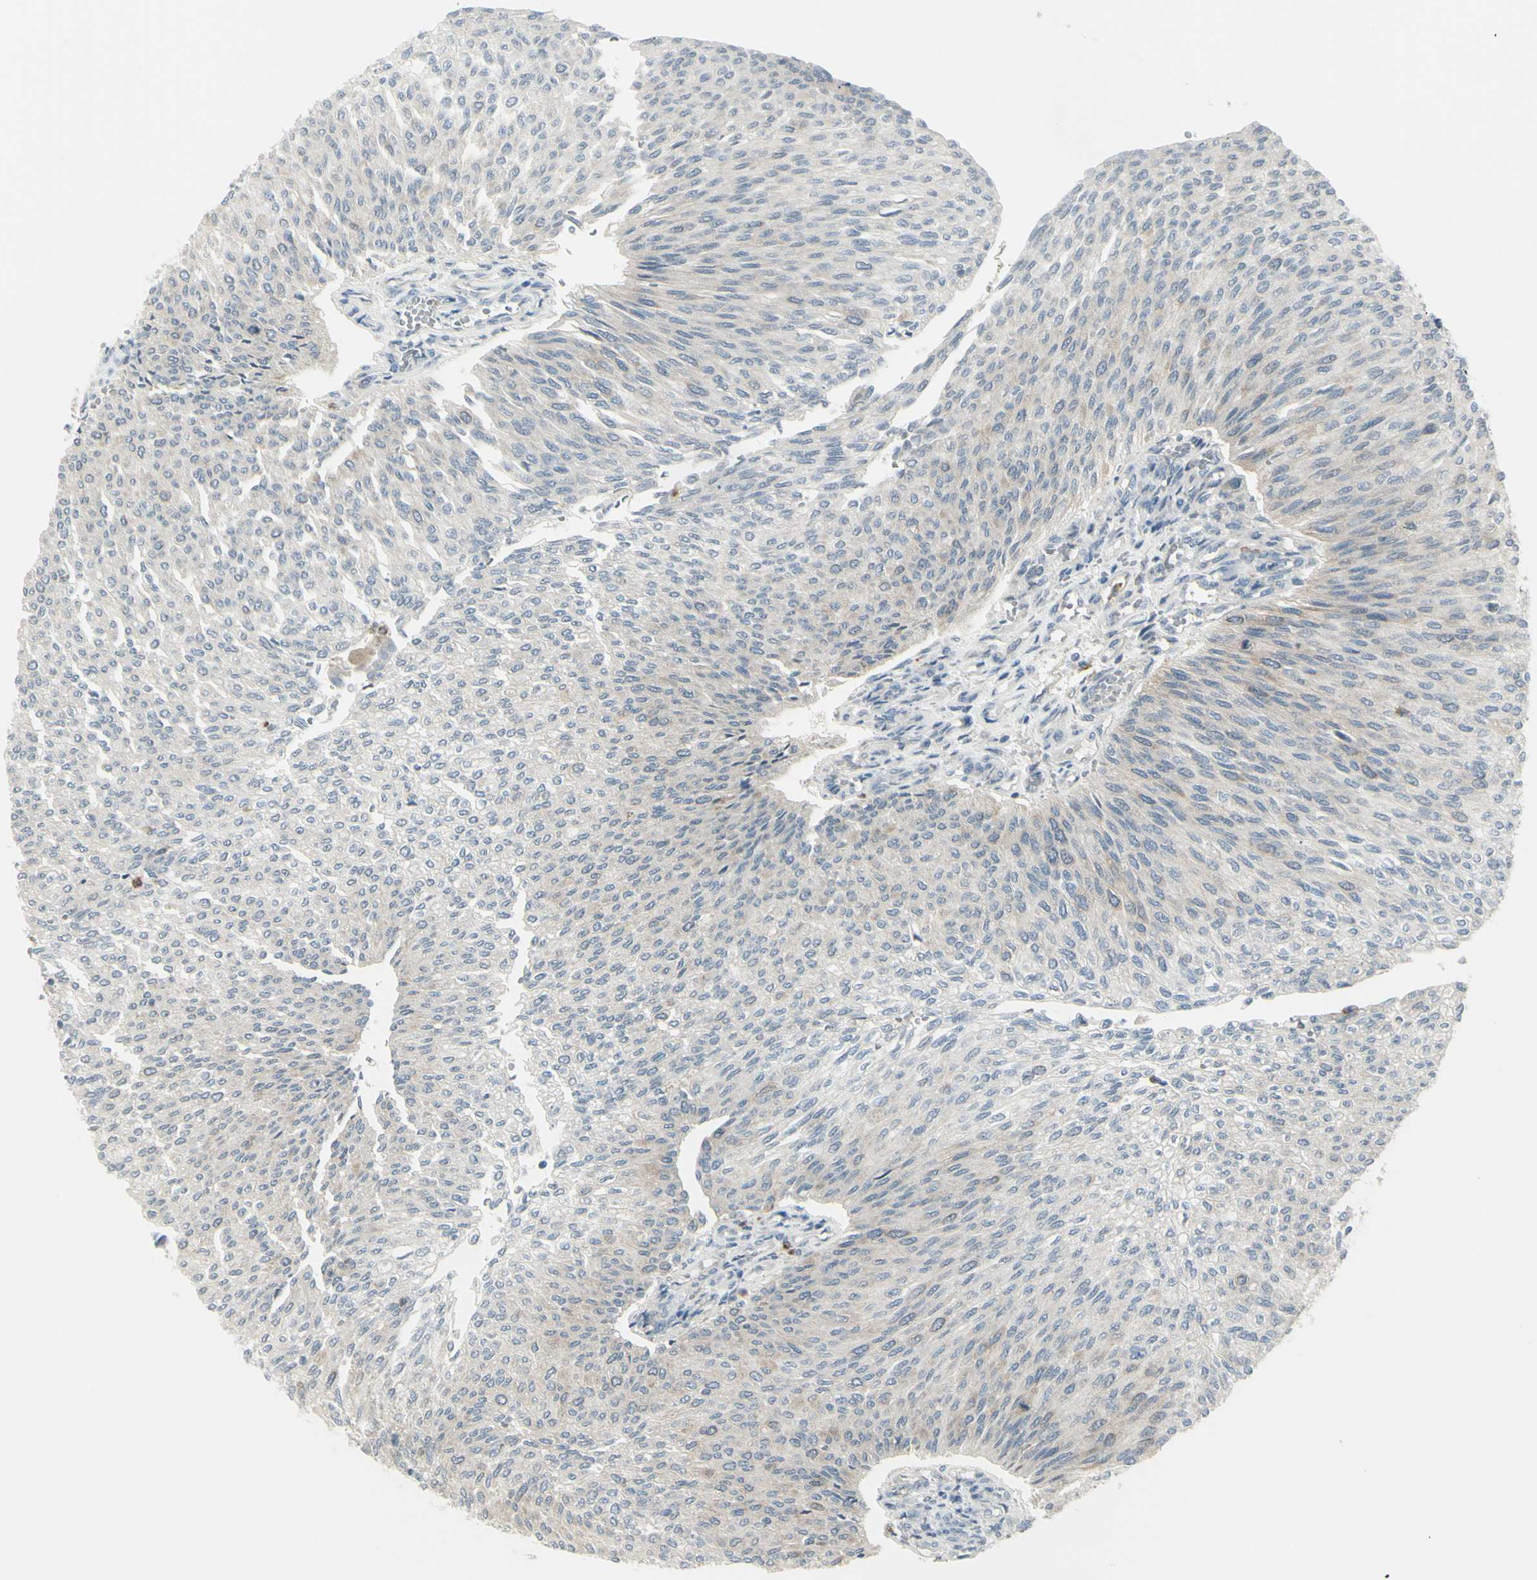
{"staining": {"intensity": "negative", "quantity": "none", "location": "none"}, "tissue": "urothelial cancer", "cell_type": "Tumor cells", "image_type": "cancer", "snomed": [{"axis": "morphology", "description": "Urothelial carcinoma, Low grade"}, {"axis": "topography", "description": "Urinary bladder"}], "caption": "Urothelial carcinoma (low-grade) was stained to show a protein in brown. There is no significant expression in tumor cells. The staining was performed using DAB to visualize the protein expression in brown, while the nuclei were stained in blue with hematoxylin (Magnification: 20x).", "gene": "CCNB2", "patient": {"sex": "female", "age": 79}}